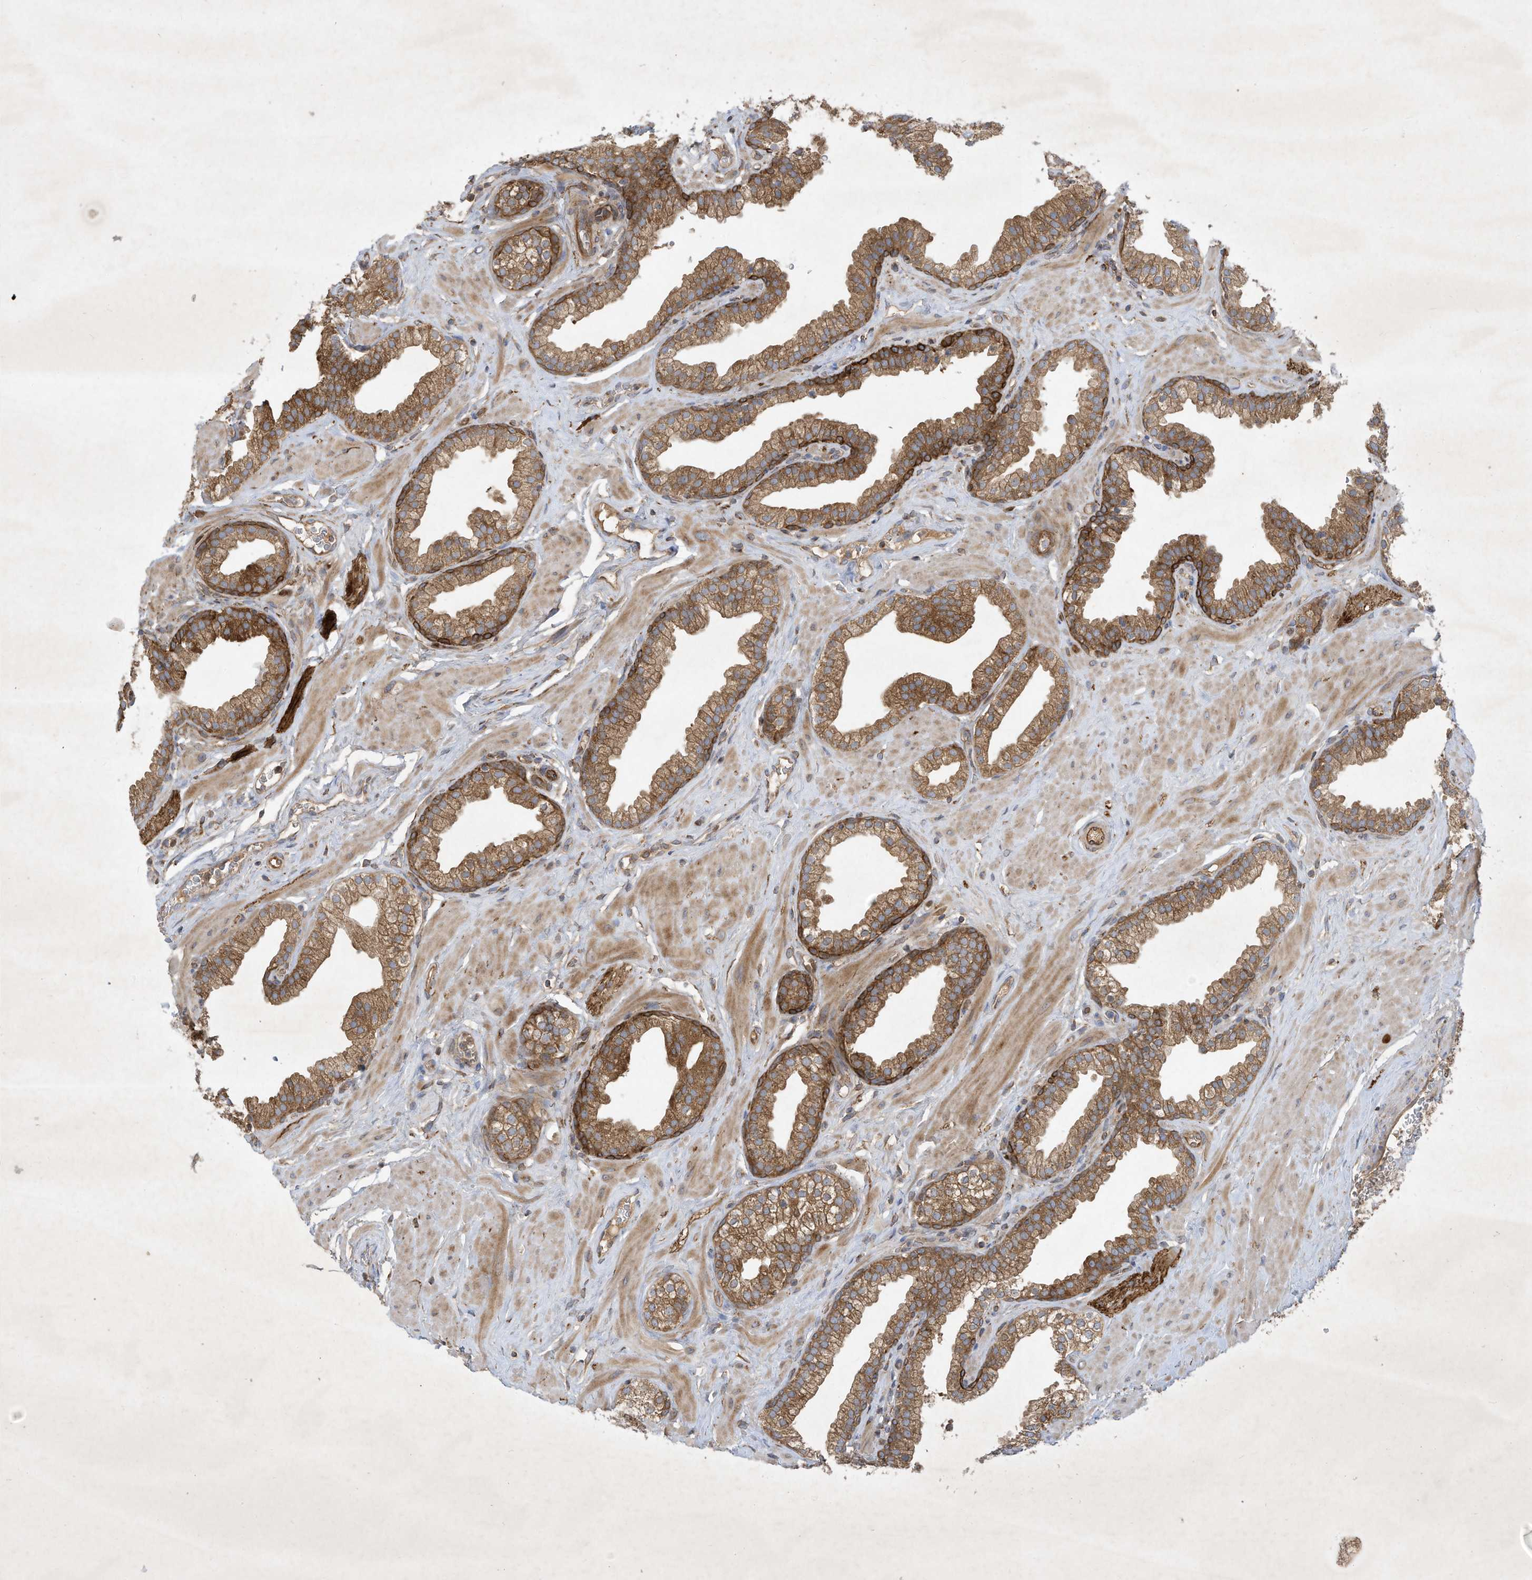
{"staining": {"intensity": "moderate", "quantity": ">75%", "location": "cytoplasmic/membranous"}, "tissue": "prostate", "cell_type": "Glandular cells", "image_type": "normal", "snomed": [{"axis": "morphology", "description": "Normal tissue, NOS"}, {"axis": "morphology", "description": "Urothelial carcinoma, Low grade"}, {"axis": "topography", "description": "Urinary bladder"}, {"axis": "topography", "description": "Prostate"}], "caption": "Human prostate stained for a protein (brown) reveals moderate cytoplasmic/membranous positive positivity in approximately >75% of glandular cells.", "gene": "SYNJ2", "patient": {"sex": "male", "age": 60}}